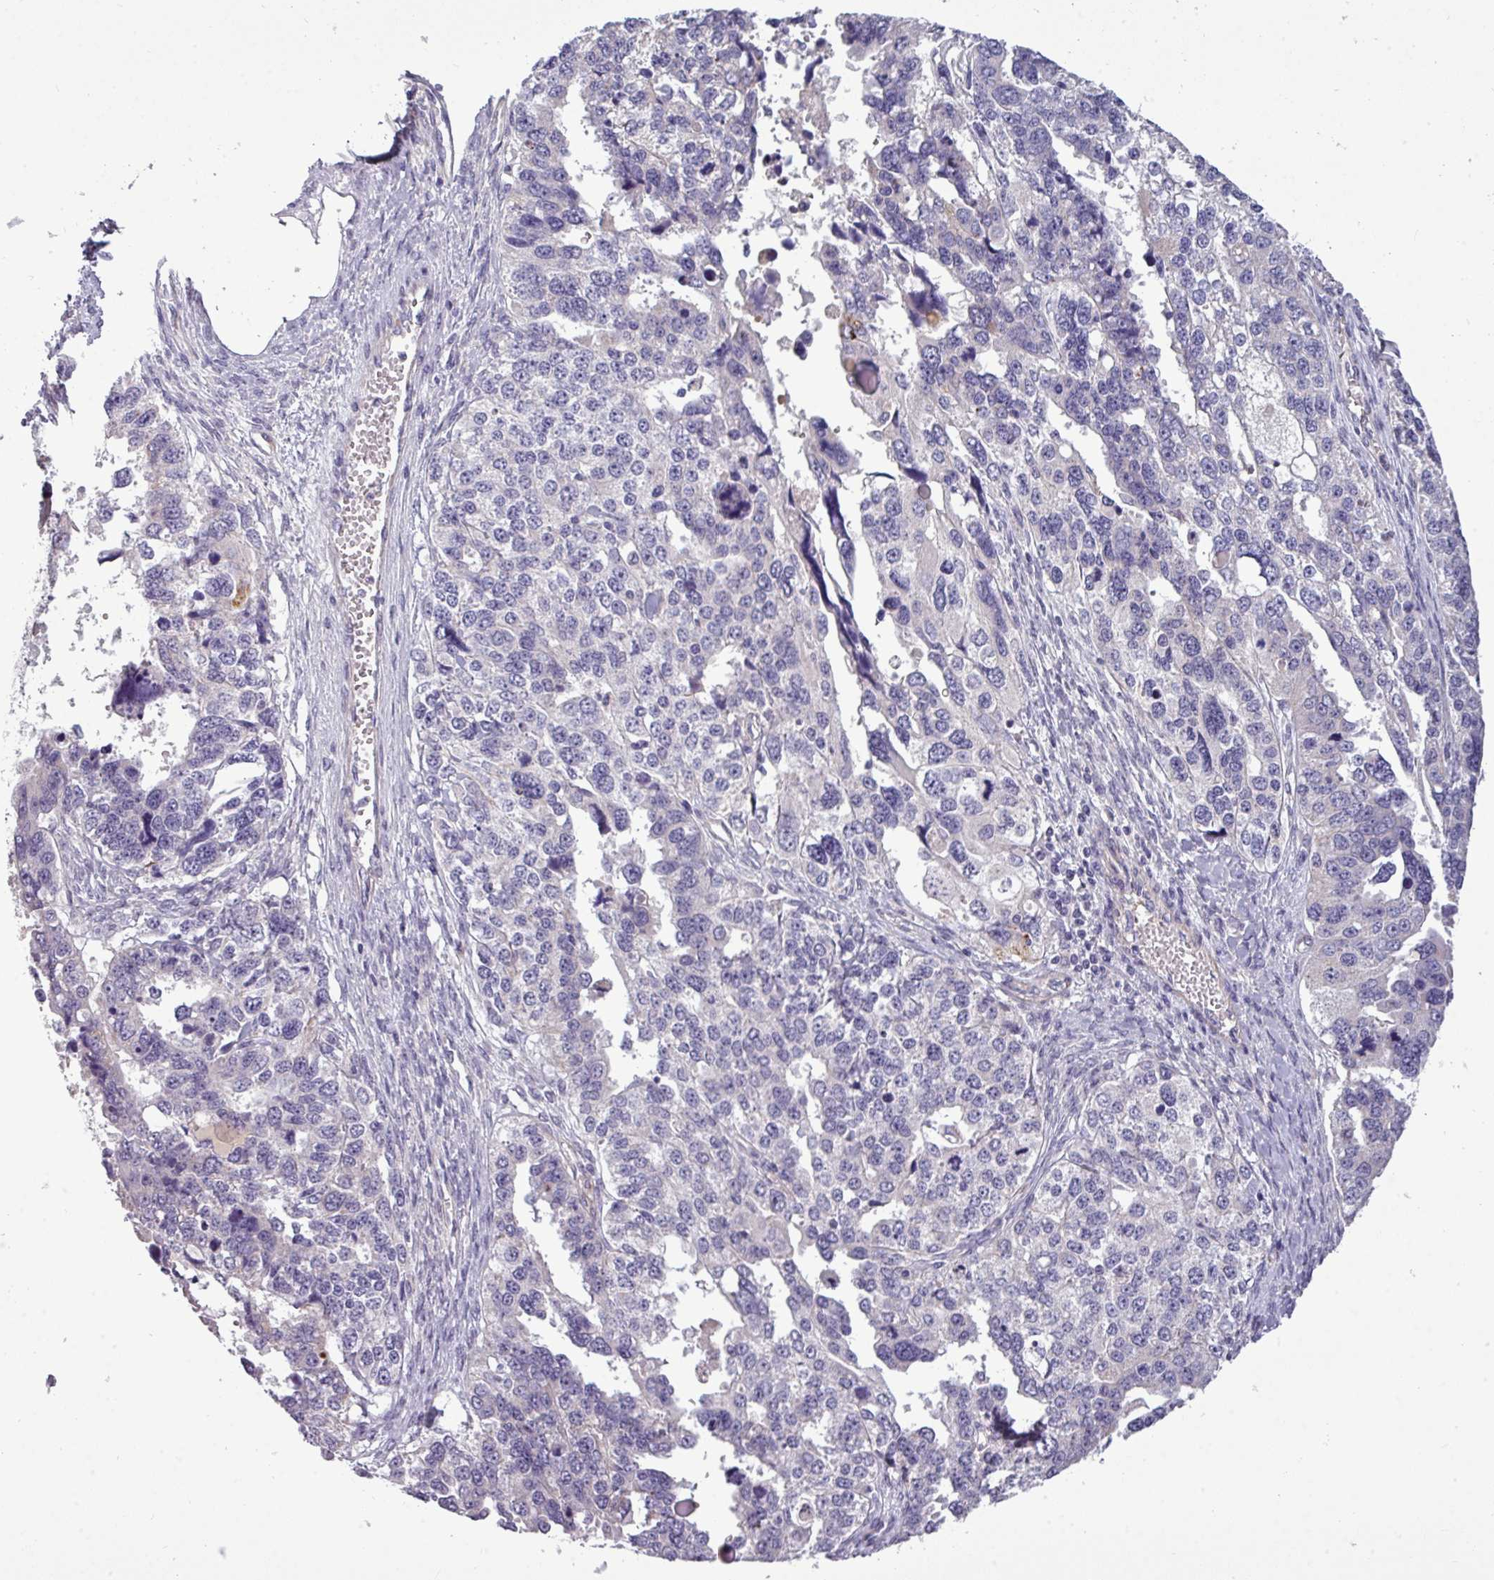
{"staining": {"intensity": "negative", "quantity": "none", "location": "none"}, "tissue": "ovarian cancer", "cell_type": "Tumor cells", "image_type": "cancer", "snomed": [{"axis": "morphology", "description": "Cystadenocarcinoma, serous, NOS"}, {"axis": "topography", "description": "Ovary"}], "caption": "IHC of ovarian cancer exhibits no positivity in tumor cells. The staining was performed using DAB to visualize the protein expression in brown, while the nuclei were stained in blue with hematoxylin (Magnification: 20x).", "gene": "ZNF35", "patient": {"sex": "female", "age": 76}}